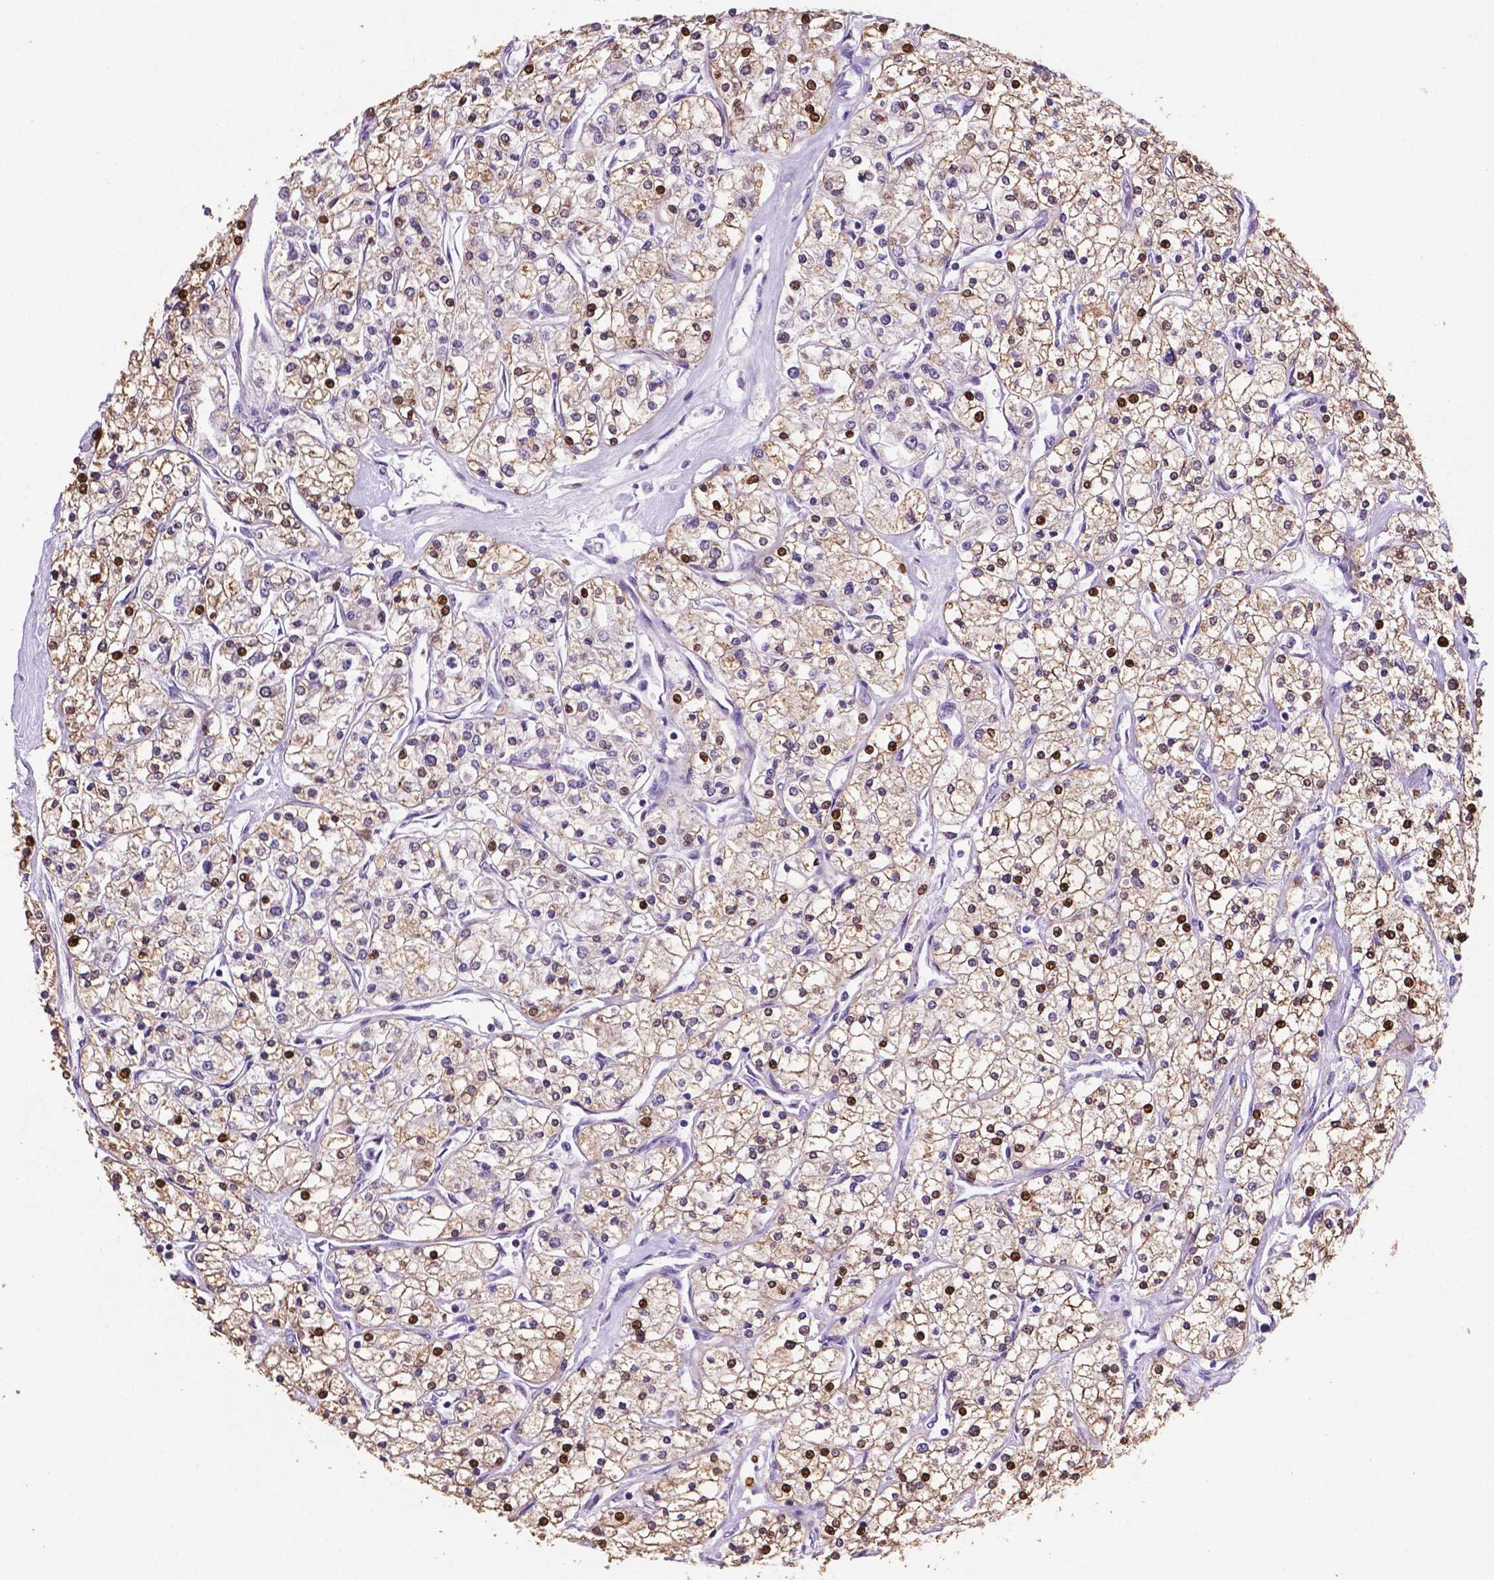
{"staining": {"intensity": "strong", "quantity": "25%-75%", "location": "nuclear"}, "tissue": "renal cancer", "cell_type": "Tumor cells", "image_type": "cancer", "snomed": [{"axis": "morphology", "description": "Adenocarcinoma, NOS"}, {"axis": "topography", "description": "Kidney"}], "caption": "There is high levels of strong nuclear expression in tumor cells of adenocarcinoma (renal), as demonstrated by immunohistochemical staining (brown color).", "gene": "TM4SF20", "patient": {"sex": "male", "age": 80}}